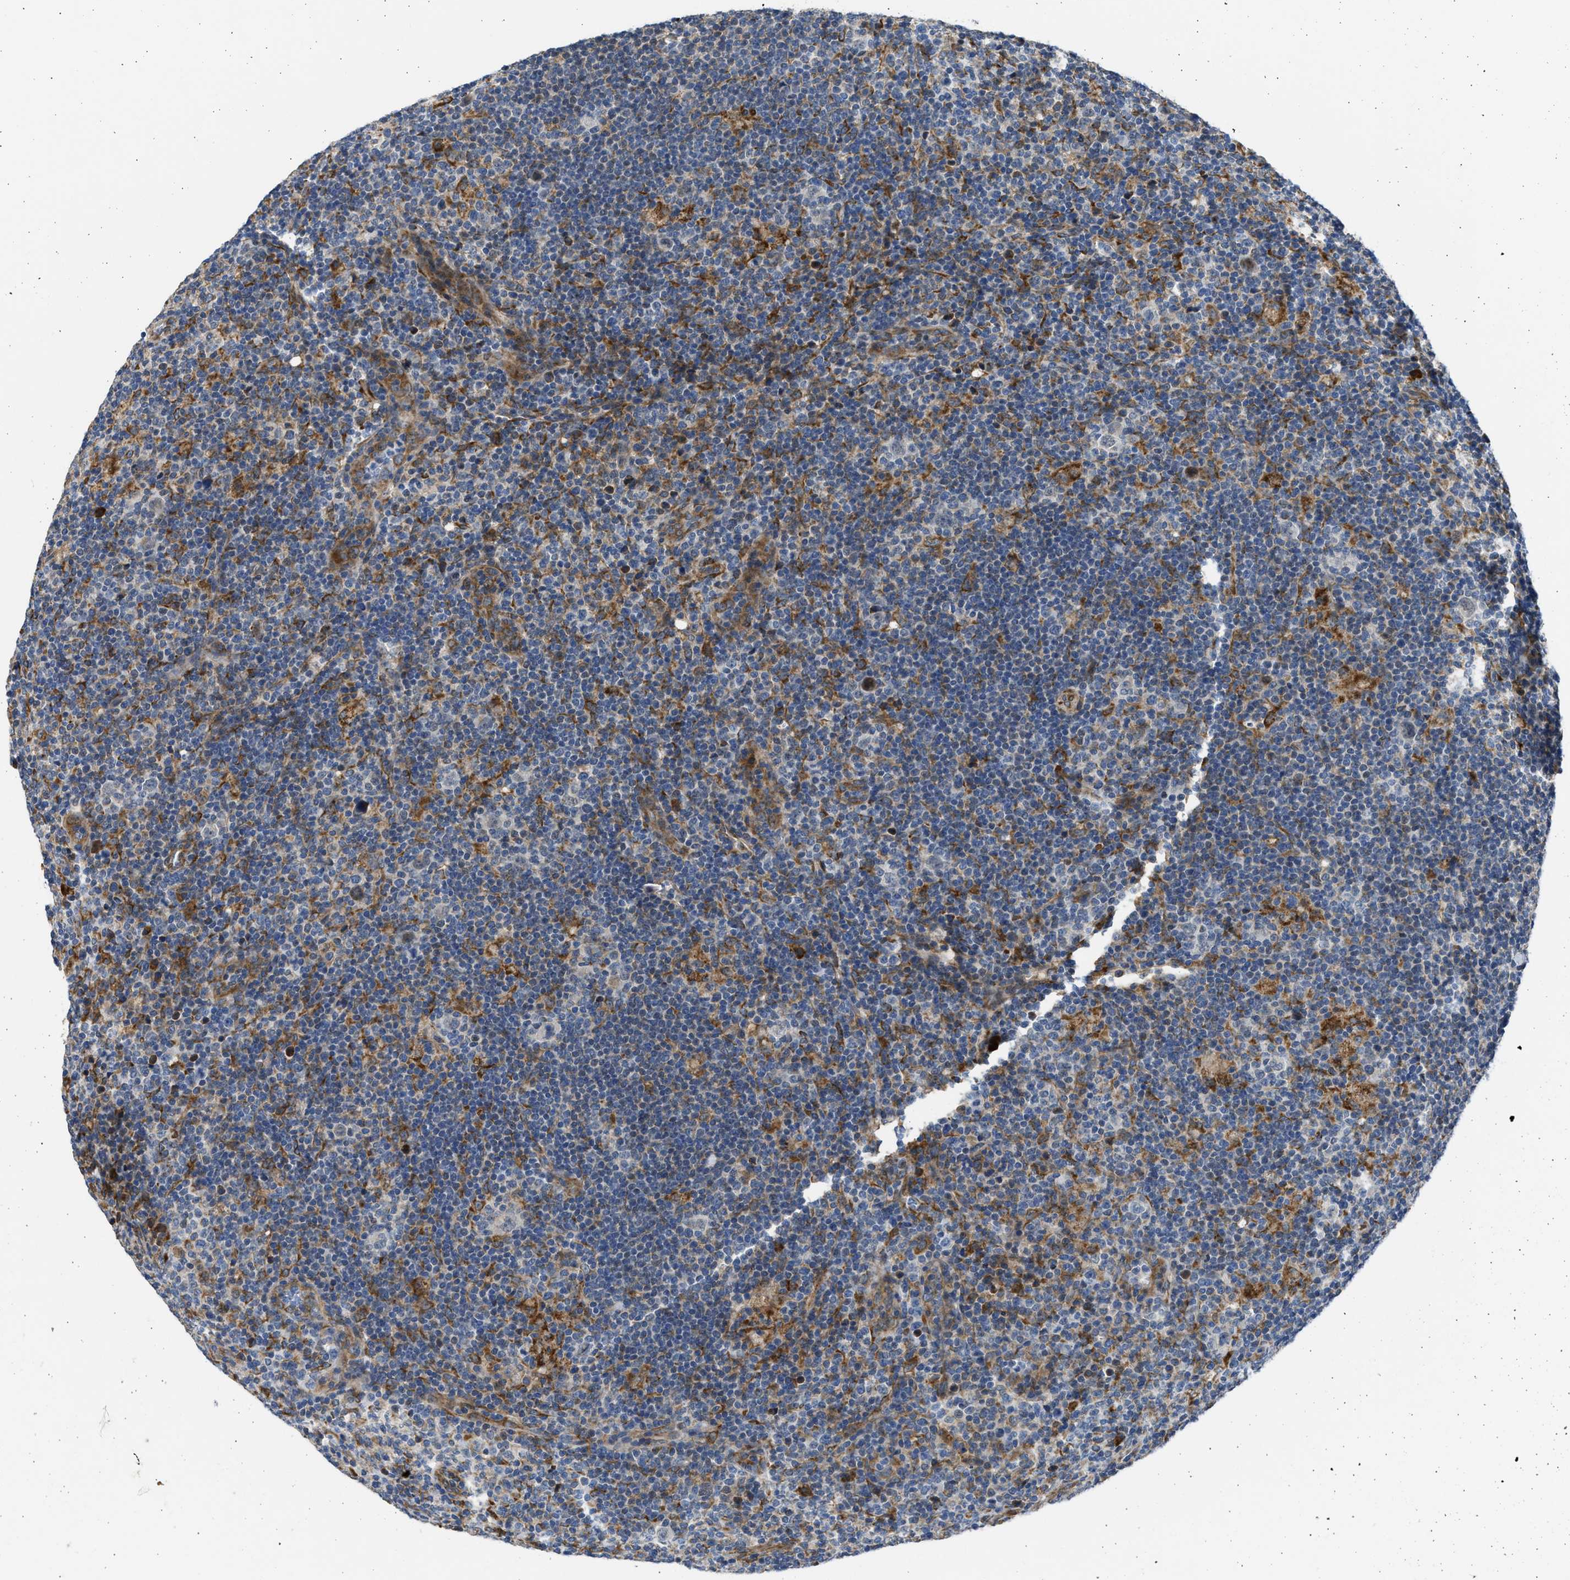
{"staining": {"intensity": "weak", "quantity": "25%-75%", "location": "cytoplasmic/membranous"}, "tissue": "lymphoma", "cell_type": "Tumor cells", "image_type": "cancer", "snomed": [{"axis": "morphology", "description": "Hodgkin's disease, NOS"}, {"axis": "topography", "description": "Lymph node"}], "caption": "Immunohistochemistry image of Hodgkin's disease stained for a protein (brown), which reveals low levels of weak cytoplasmic/membranous expression in approximately 25%-75% of tumor cells.", "gene": "PLD2", "patient": {"sex": "female", "age": 57}}